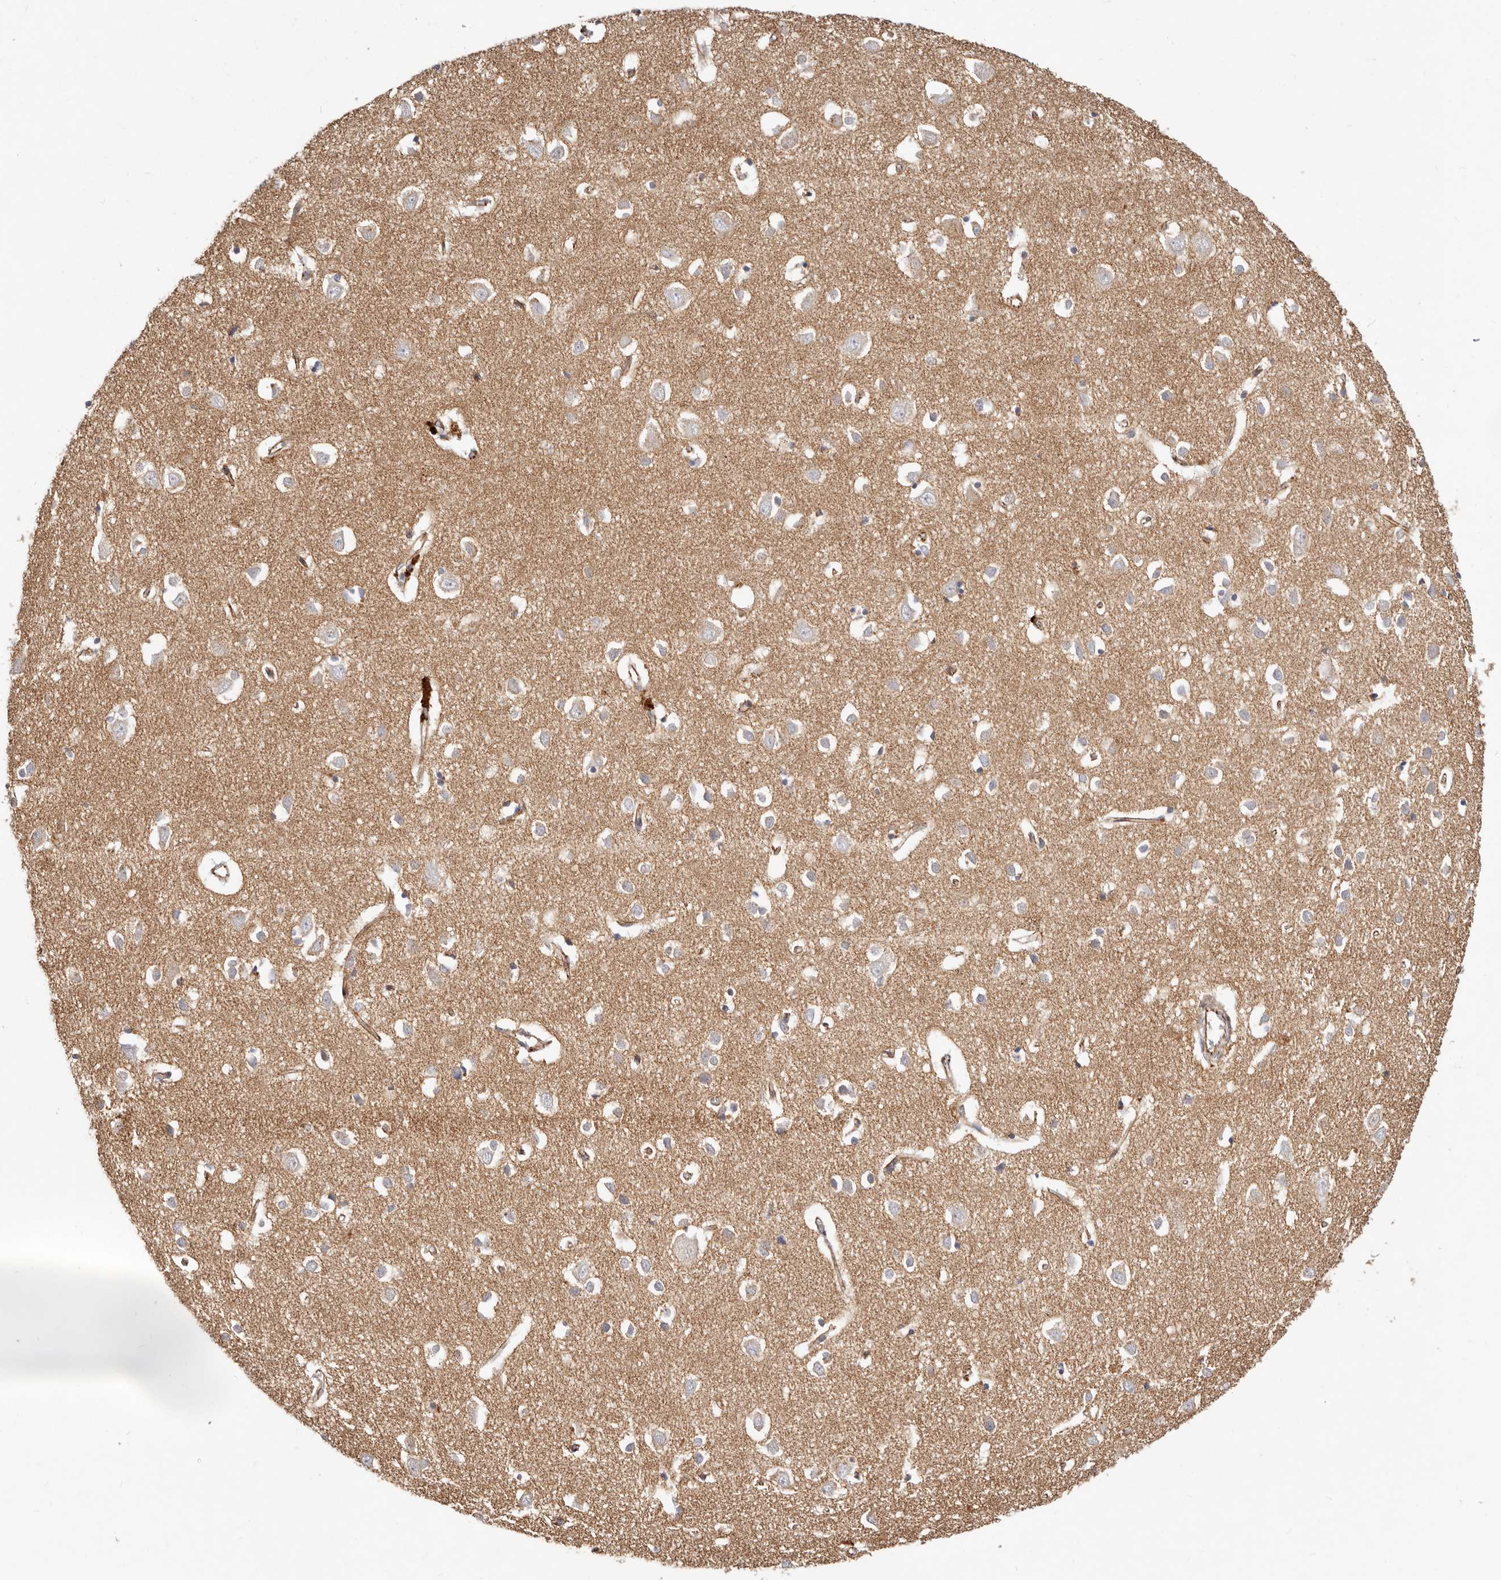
{"staining": {"intensity": "moderate", "quantity": ">75%", "location": "cytoplasmic/membranous"}, "tissue": "cerebral cortex", "cell_type": "Endothelial cells", "image_type": "normal", "snomed": [{"axis": "morphology", "description": "Normal tissue, NOS"}, {"axis": "topography", "description": "Cerebral cortex"}], "caption": "Moderate cytoplasmic/membranous positivity is identified in about >75% of endothelial cells in benign cerebral cortex.", "gene": "CTNNB1", "patient": {"sex": "female", "age": 64}}